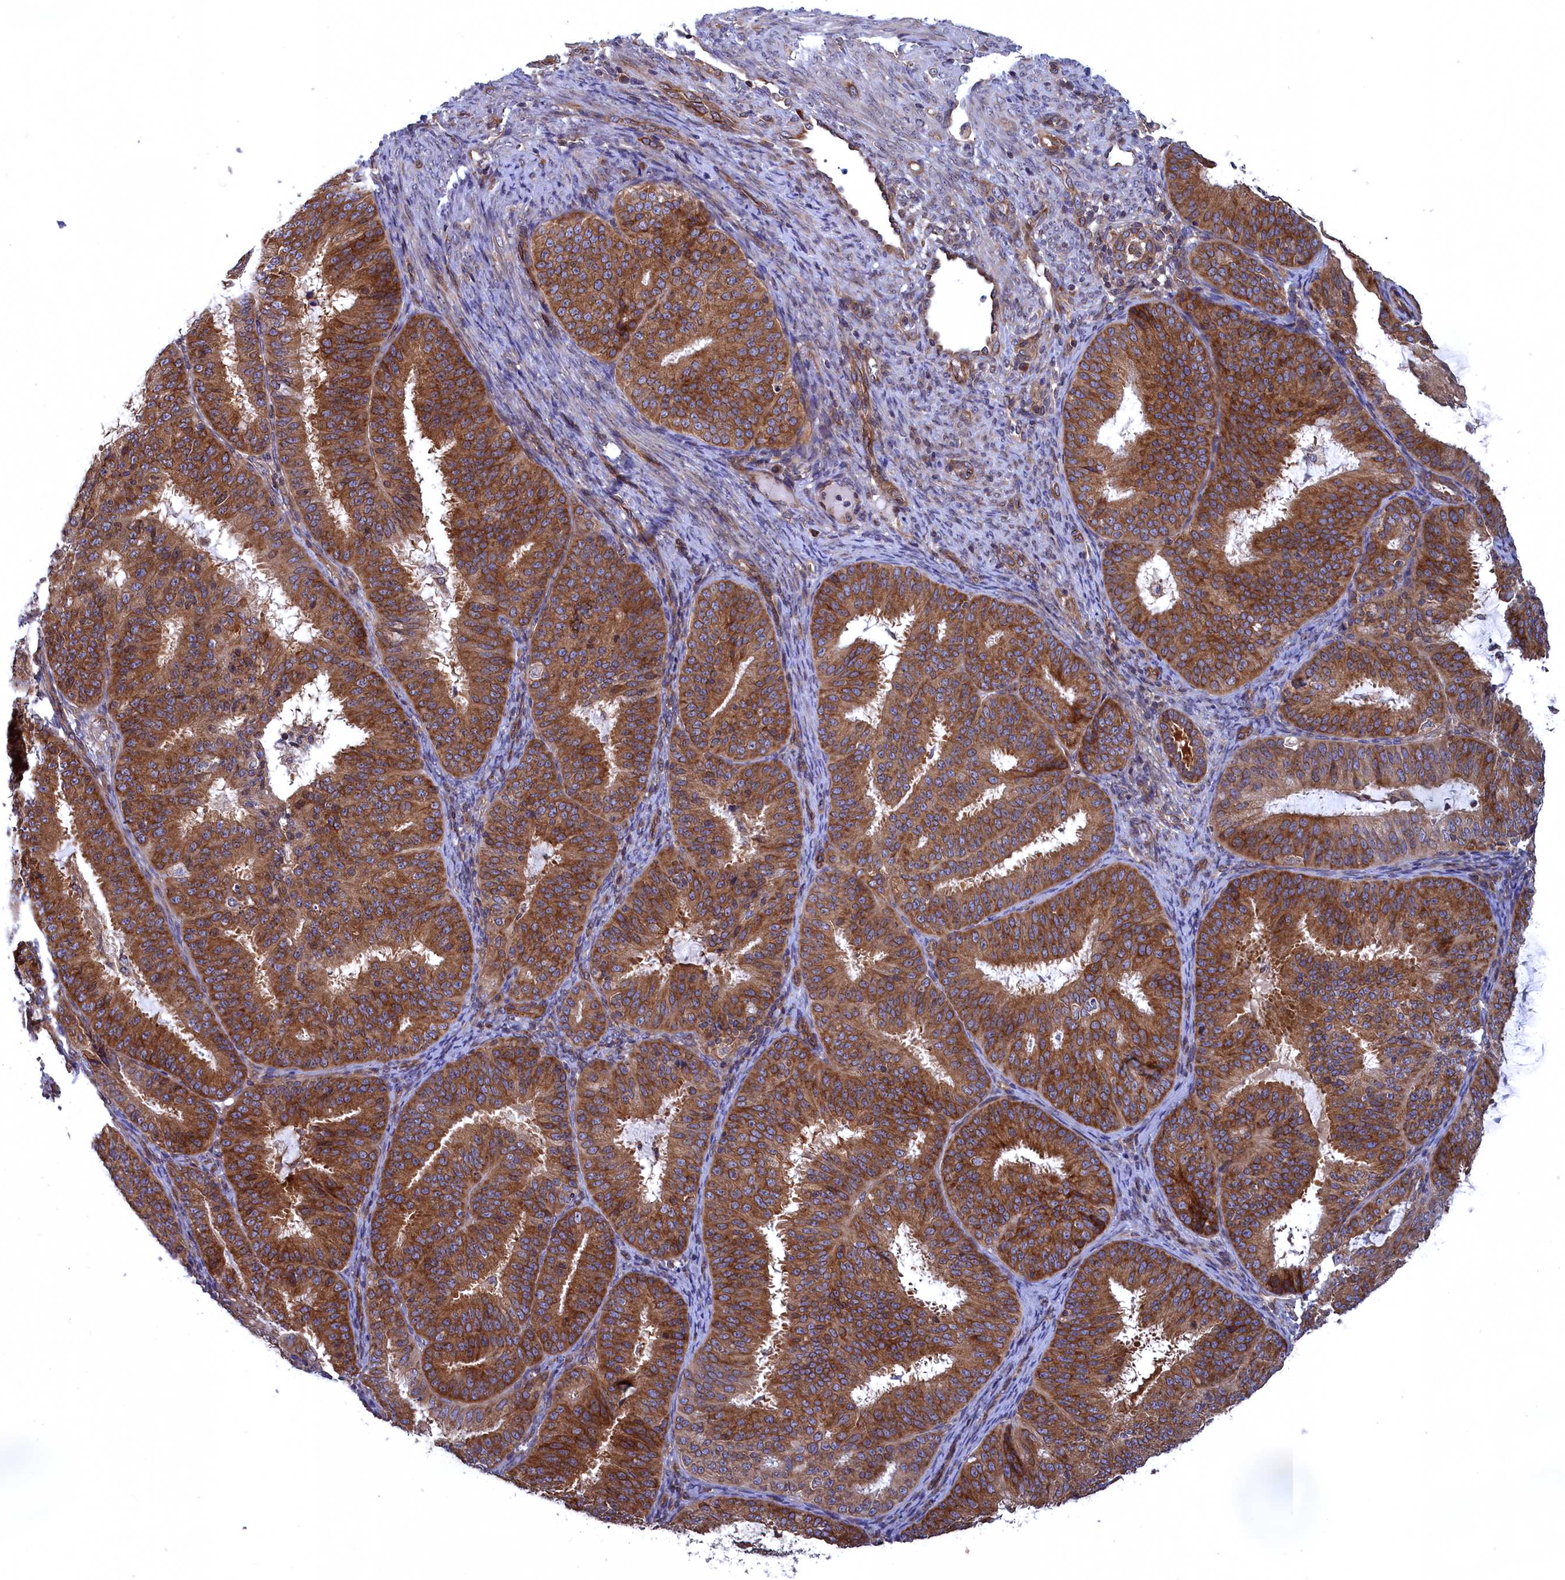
{"staining": {"intensity": "moderate", "quantity": ">75%", "location": "cytoplasmic/membranous"}, "tissue": "endometrial cancer", "cell_type": "Tumor cells", "image_type": "cancer", "snomed": [{"axis": "morphology", "description": "Adenocarcinoma, NOS"}, {"axis": "topography", "description": "Endometrium"}], "caption": "This image displays endometrial cancer stained with IHC to label a protein in brown. The cytoplasmic/membranous of tumor cells show moderate positivity for the protein. Nuclei are counter-stained blue.", "gene": "NAA10", "patient": {"sex": "female", "age": 51}}